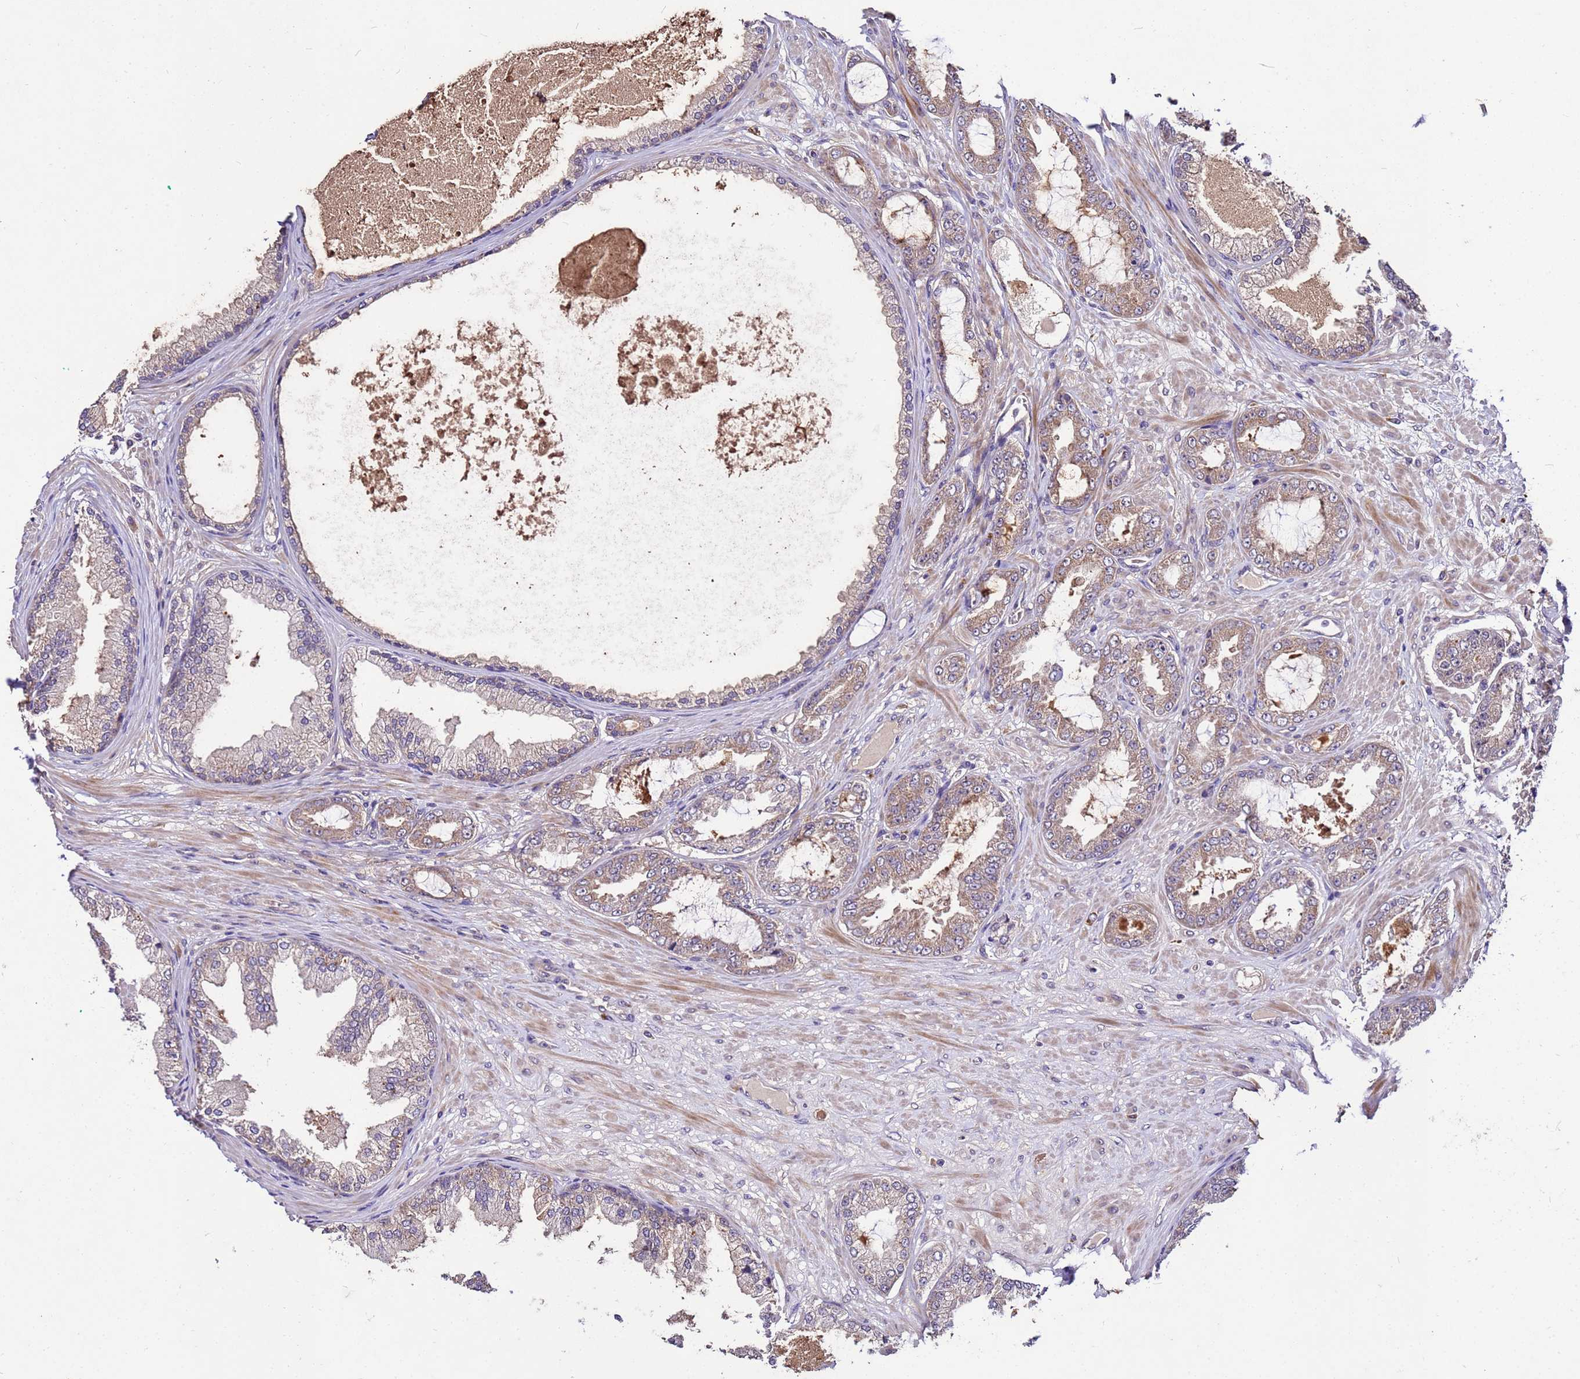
{"staining": {"intensity": "weak", "quantity": "25%-75%", "location": "cytoplasmic/membranous"}, "tissue": "prostate cancer", "cell_type": "Tumor cells", "image_type": "cancer", "snomed": [{"axis": "morphology", "description": "Adenocarcinoma, Low grade"}, {"axis": "topography", "description": "Prostate"}], "caption": "The immunohistochemical stain labels weak cytoplasmic/membranous staining in tumor cells of prostate low-grade adenocarcinoma tissue.", "gene": "GSPT2", "patient": {"sex": "male", "age": 63}}